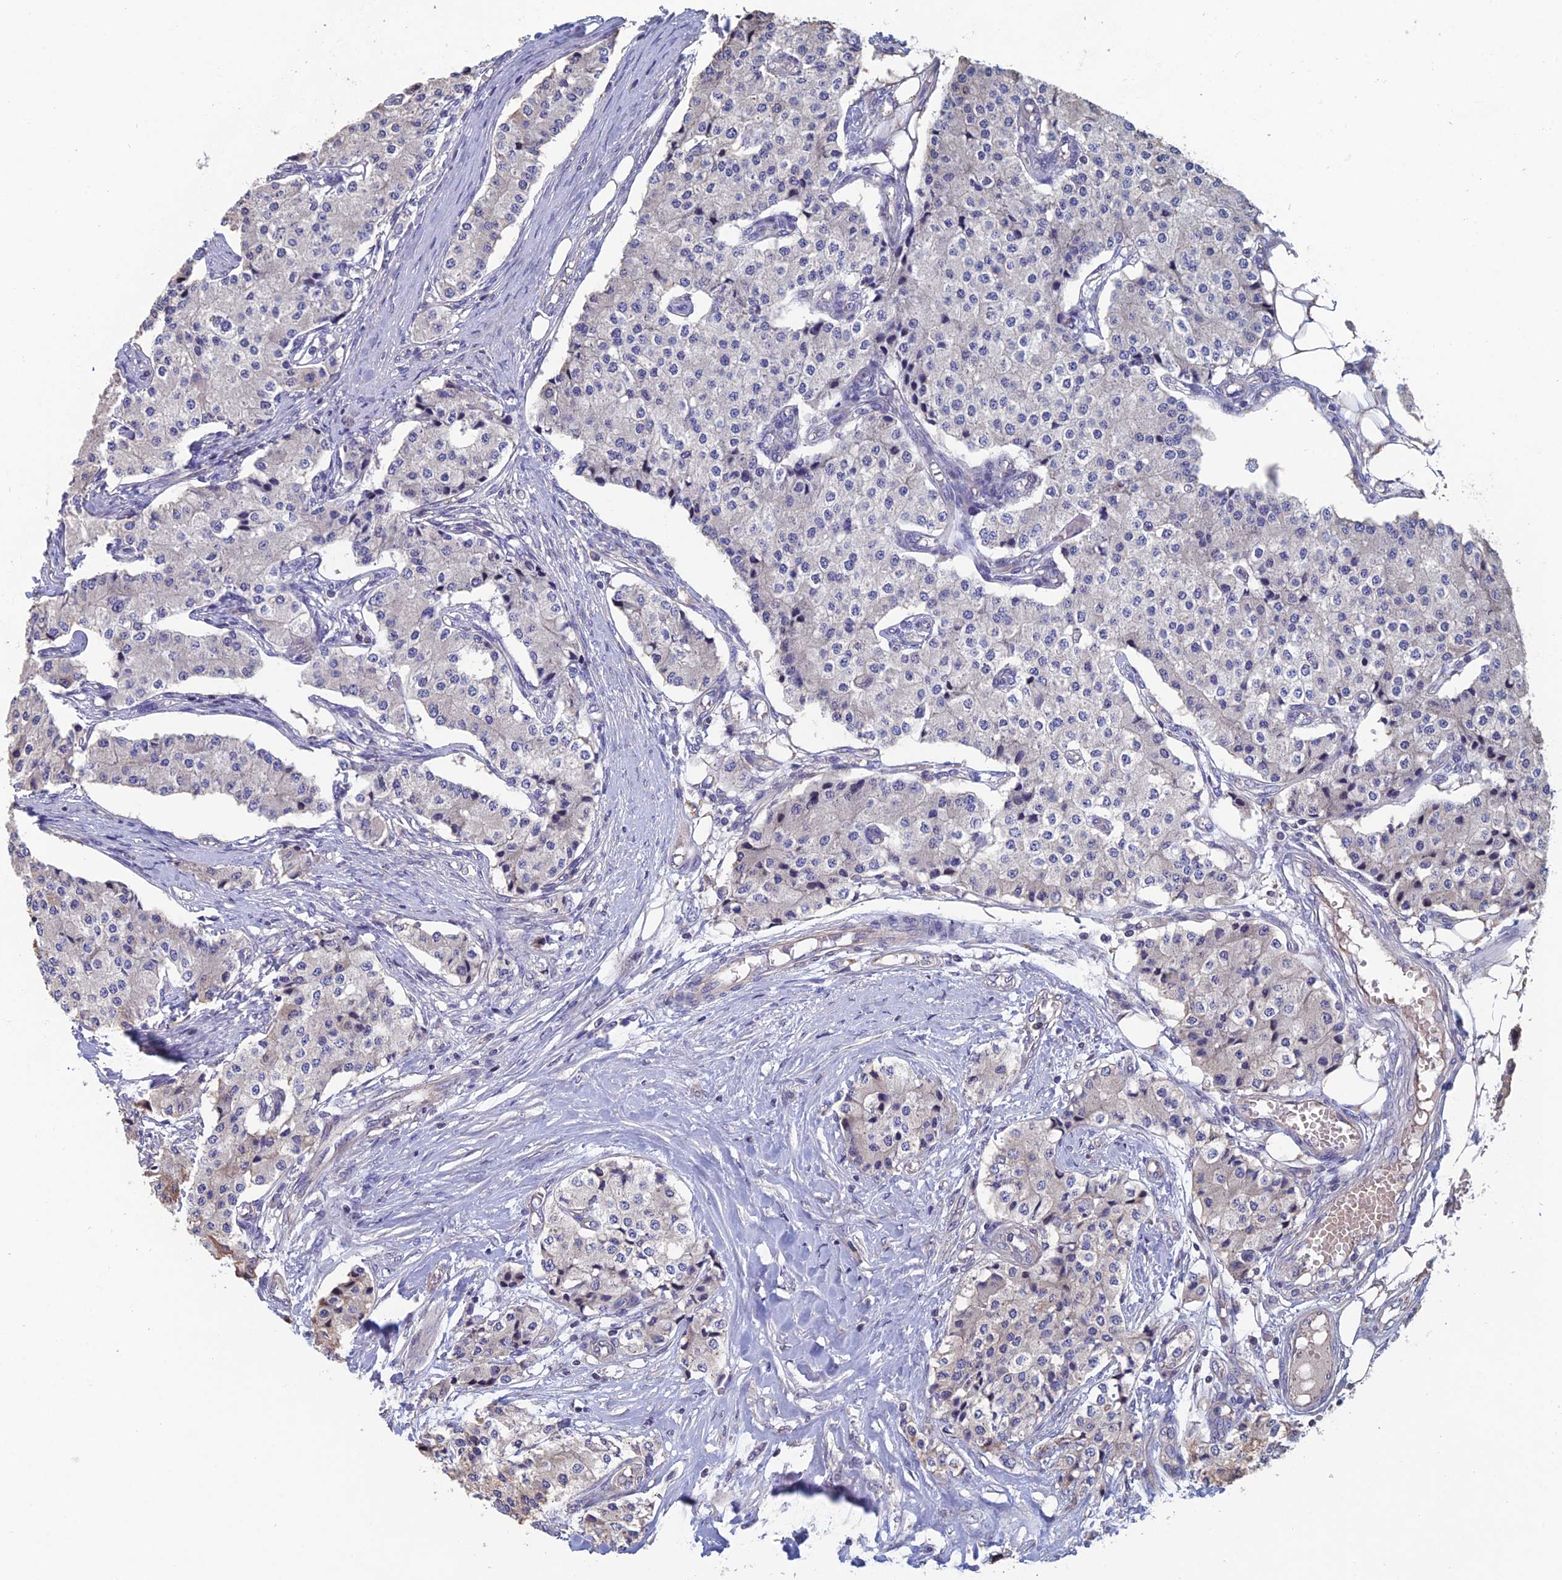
{"staining": {"intensity": "negative", "quantity": "none", "location": "none"}, "tissue": "carcinoid", "cell_type": "Tumor cells", "image_type": "cancer", "snomed": [{"axis": "morphology", "description": "Carcinoid, malignant, NOS"}, {"axis": "topography", "description": "Colon"}], "caption": "An image of human carcinoid (malignant) is negative for staining in tumor cells.", "gene": "USP37", "patient": {"sex": "female", "age": 52}}